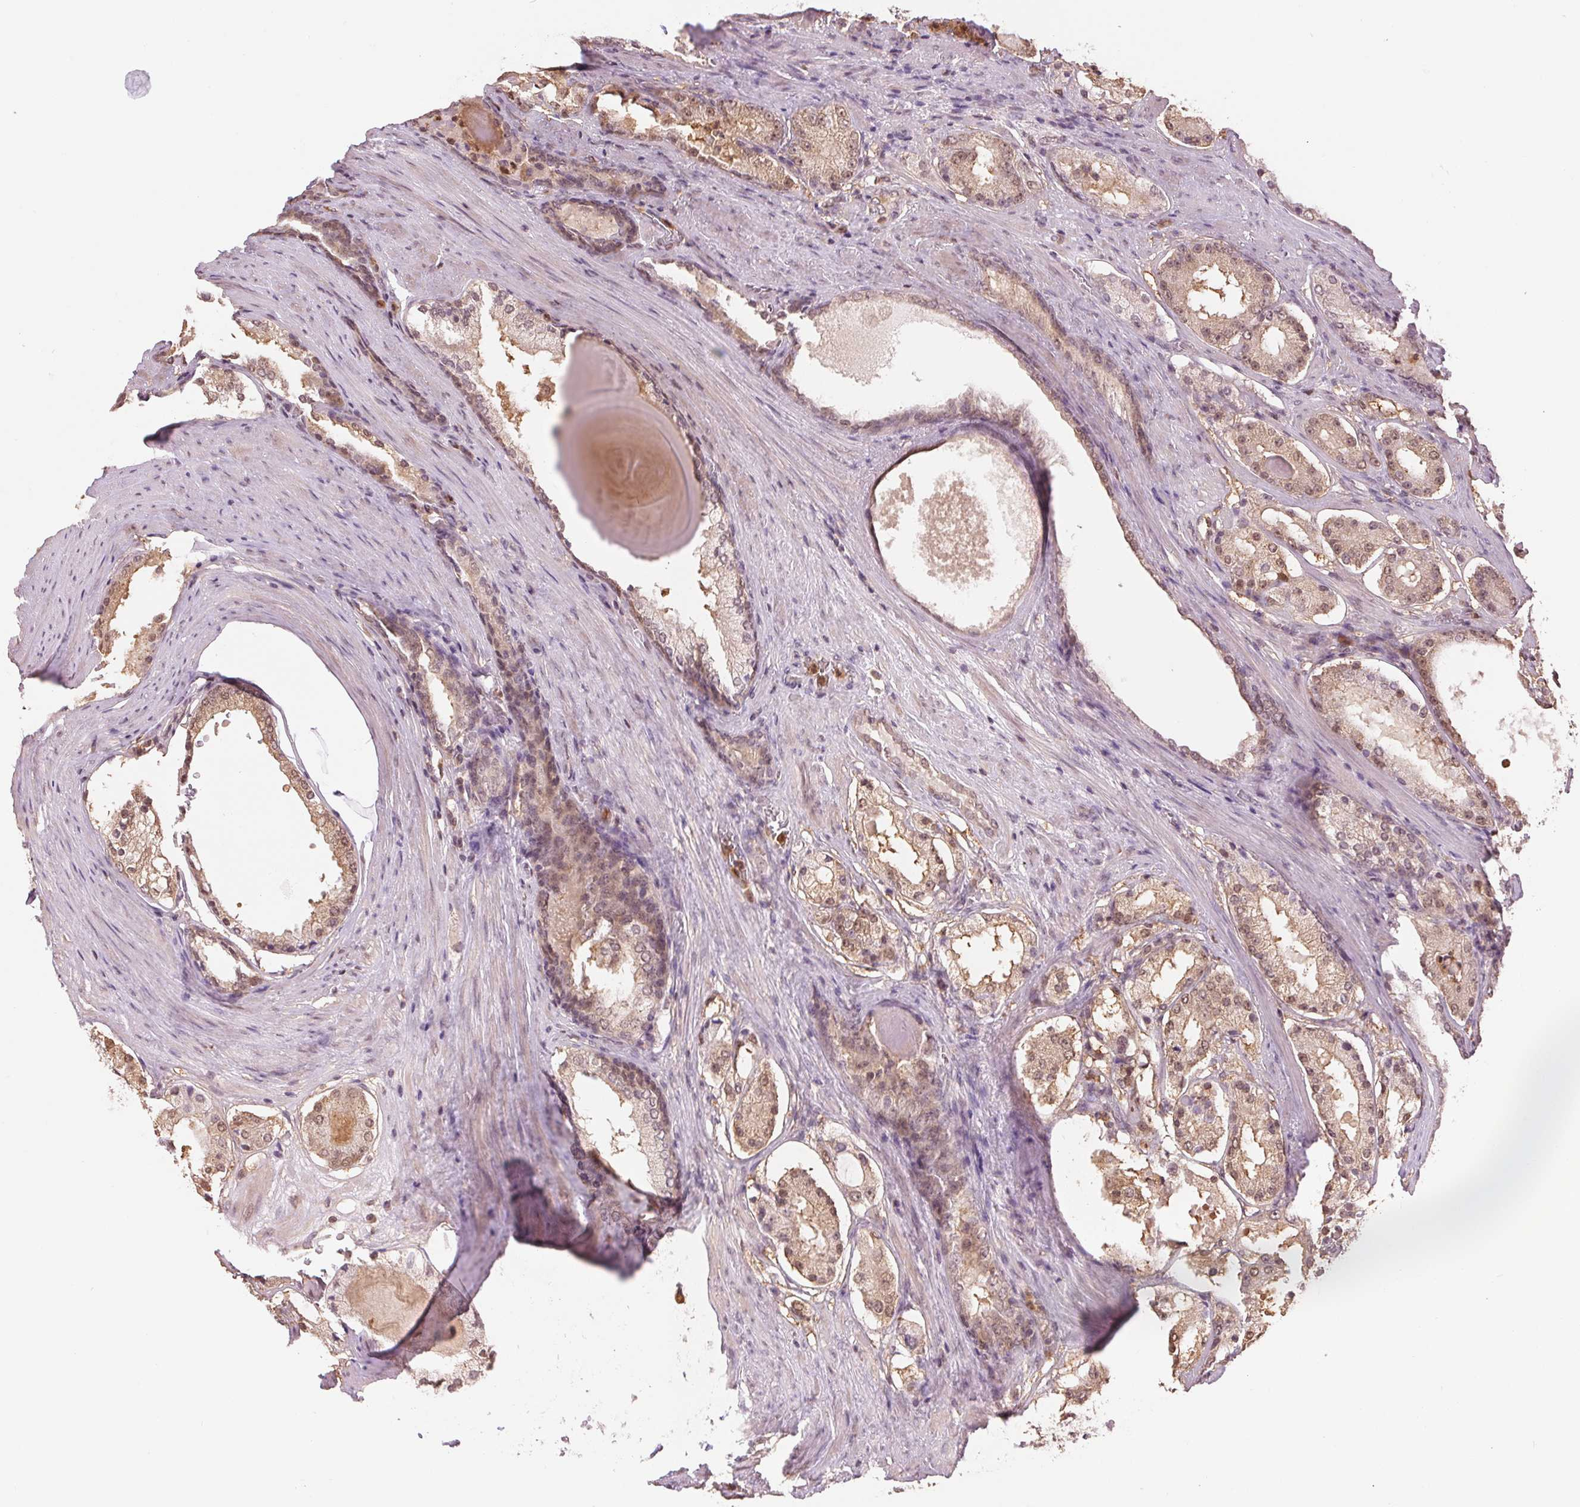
{"staining": {"intensity": "weak", "quantity": ">75%", "location": "cytoplasmic/membranous,nuclear"}, "tissue": "prostate cancer", "cell_type": "Tumor cells", "image_type": "cancer", "snomed": [{"axis": "morphology", "description": "Adenocarcinoma, Low grade"}, {"axis": "topography", "description": "Prostate"}], "caption": "Protein staining by immunohistochemistry exhibits weak cytoplasmic/membranous and nuclear expression in approximately >75% of tumor cells in prostate adenocarcinoma (low-grade).", "gene": "CDC123", "patient": {"sex": "male", "age": 57}}